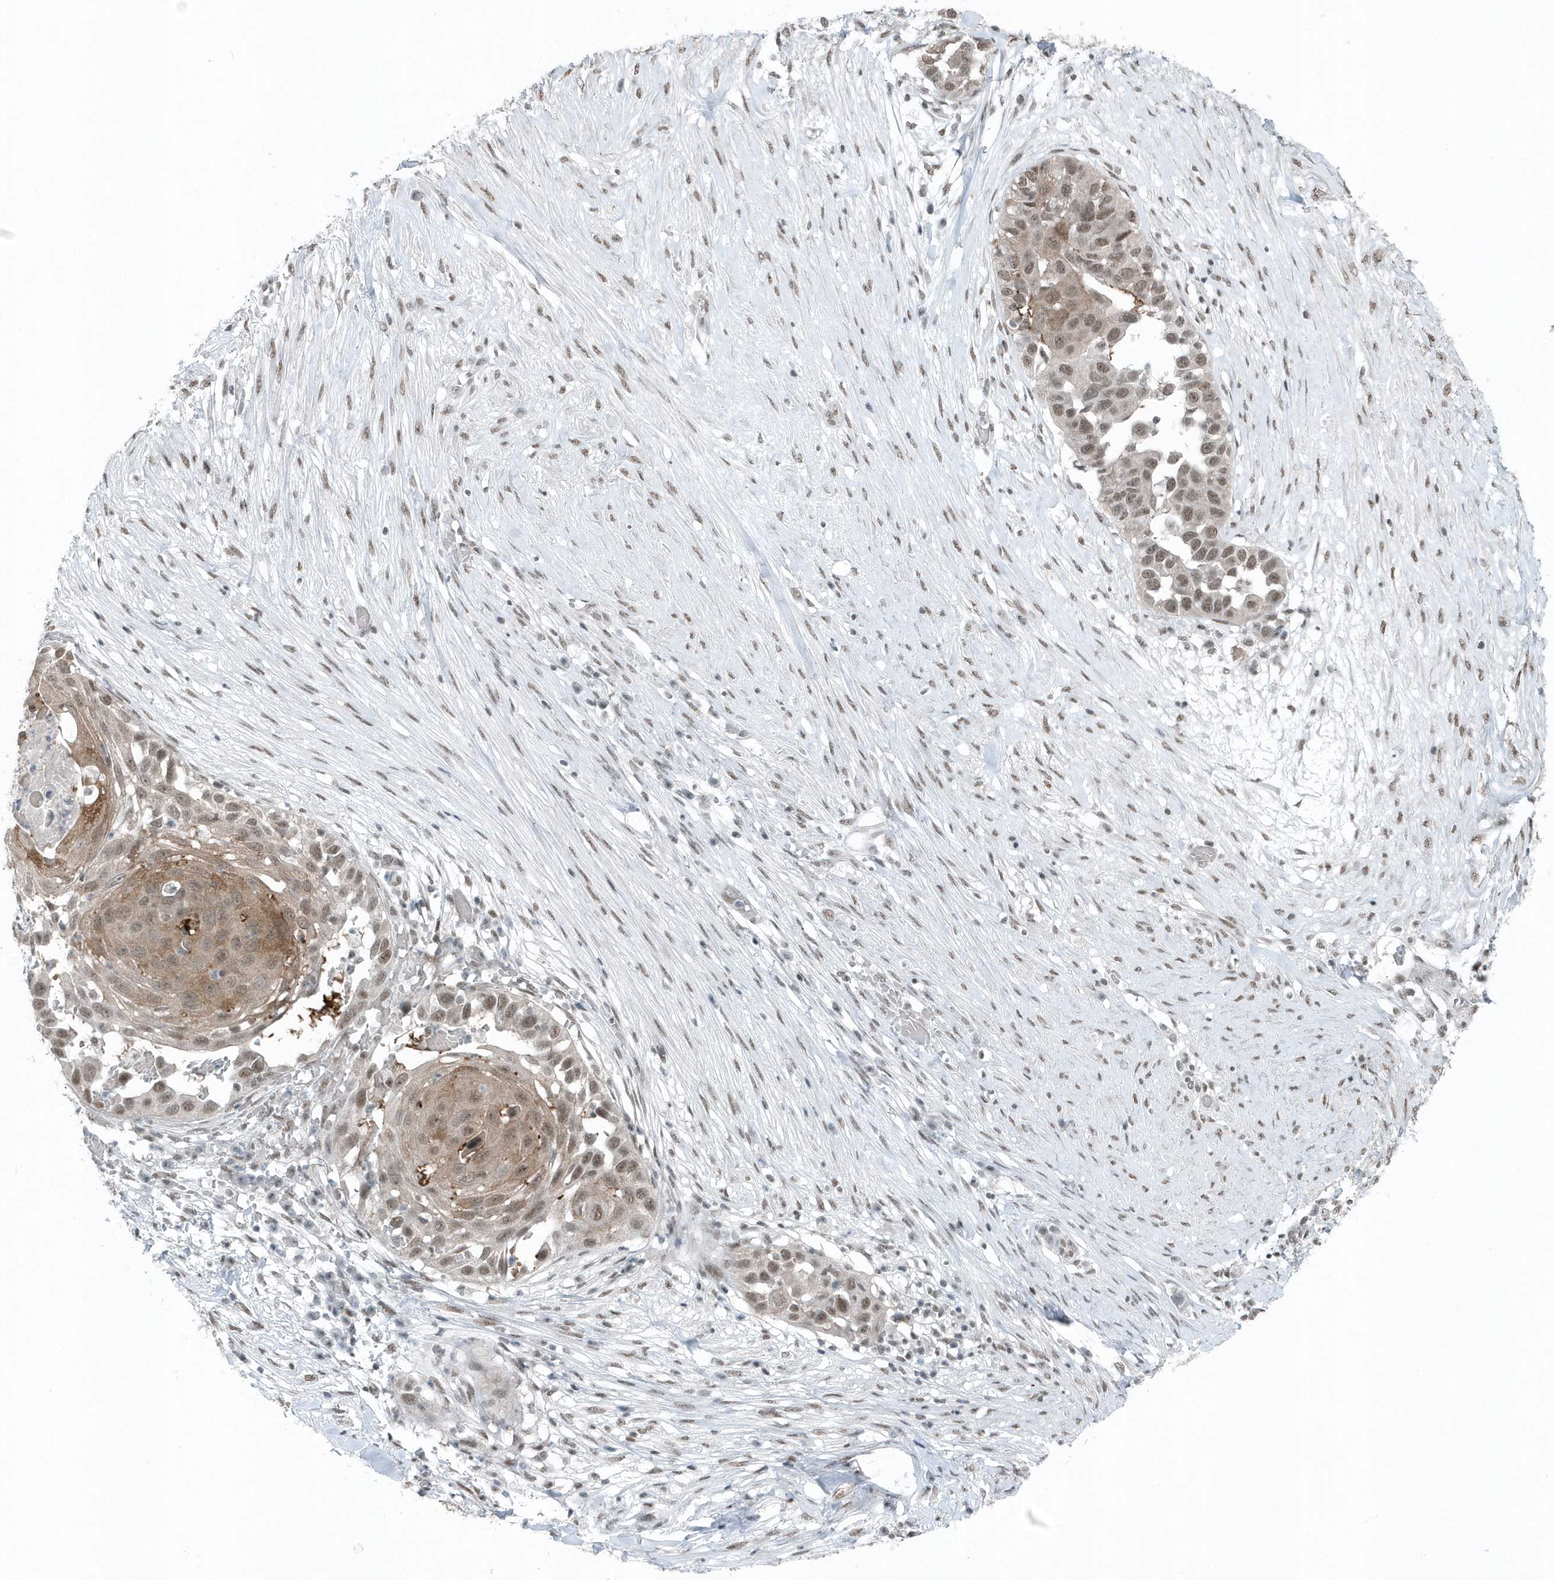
{"staining": {"intensity": "weak", "quantity": ">75%", "location": "cytoplasmic/membranous,nuclear"}, "tissue": "skin cancer", "cell_type": "Tumor cells", "image_type": "cancer", "snomed": [{"axis": "morphology", "description": "Squamous cell carcinoma, NOS"}, {"axis": "topography", "description": "Skin"}], "caption": "Skin cancer (squamous cell carcinoma) was stained to show a protein in brown. There is low levels of weak cytoplasmic/membranous and nuclear expression in approximately >75% of tumor cells. The staining is performed using DAB brown chromogen to label protein expression. The nuclei are counter-stained blue using hematoxylin.", "gene": "YTHDC1", "patient": {"sex": "female", "age": 44}}